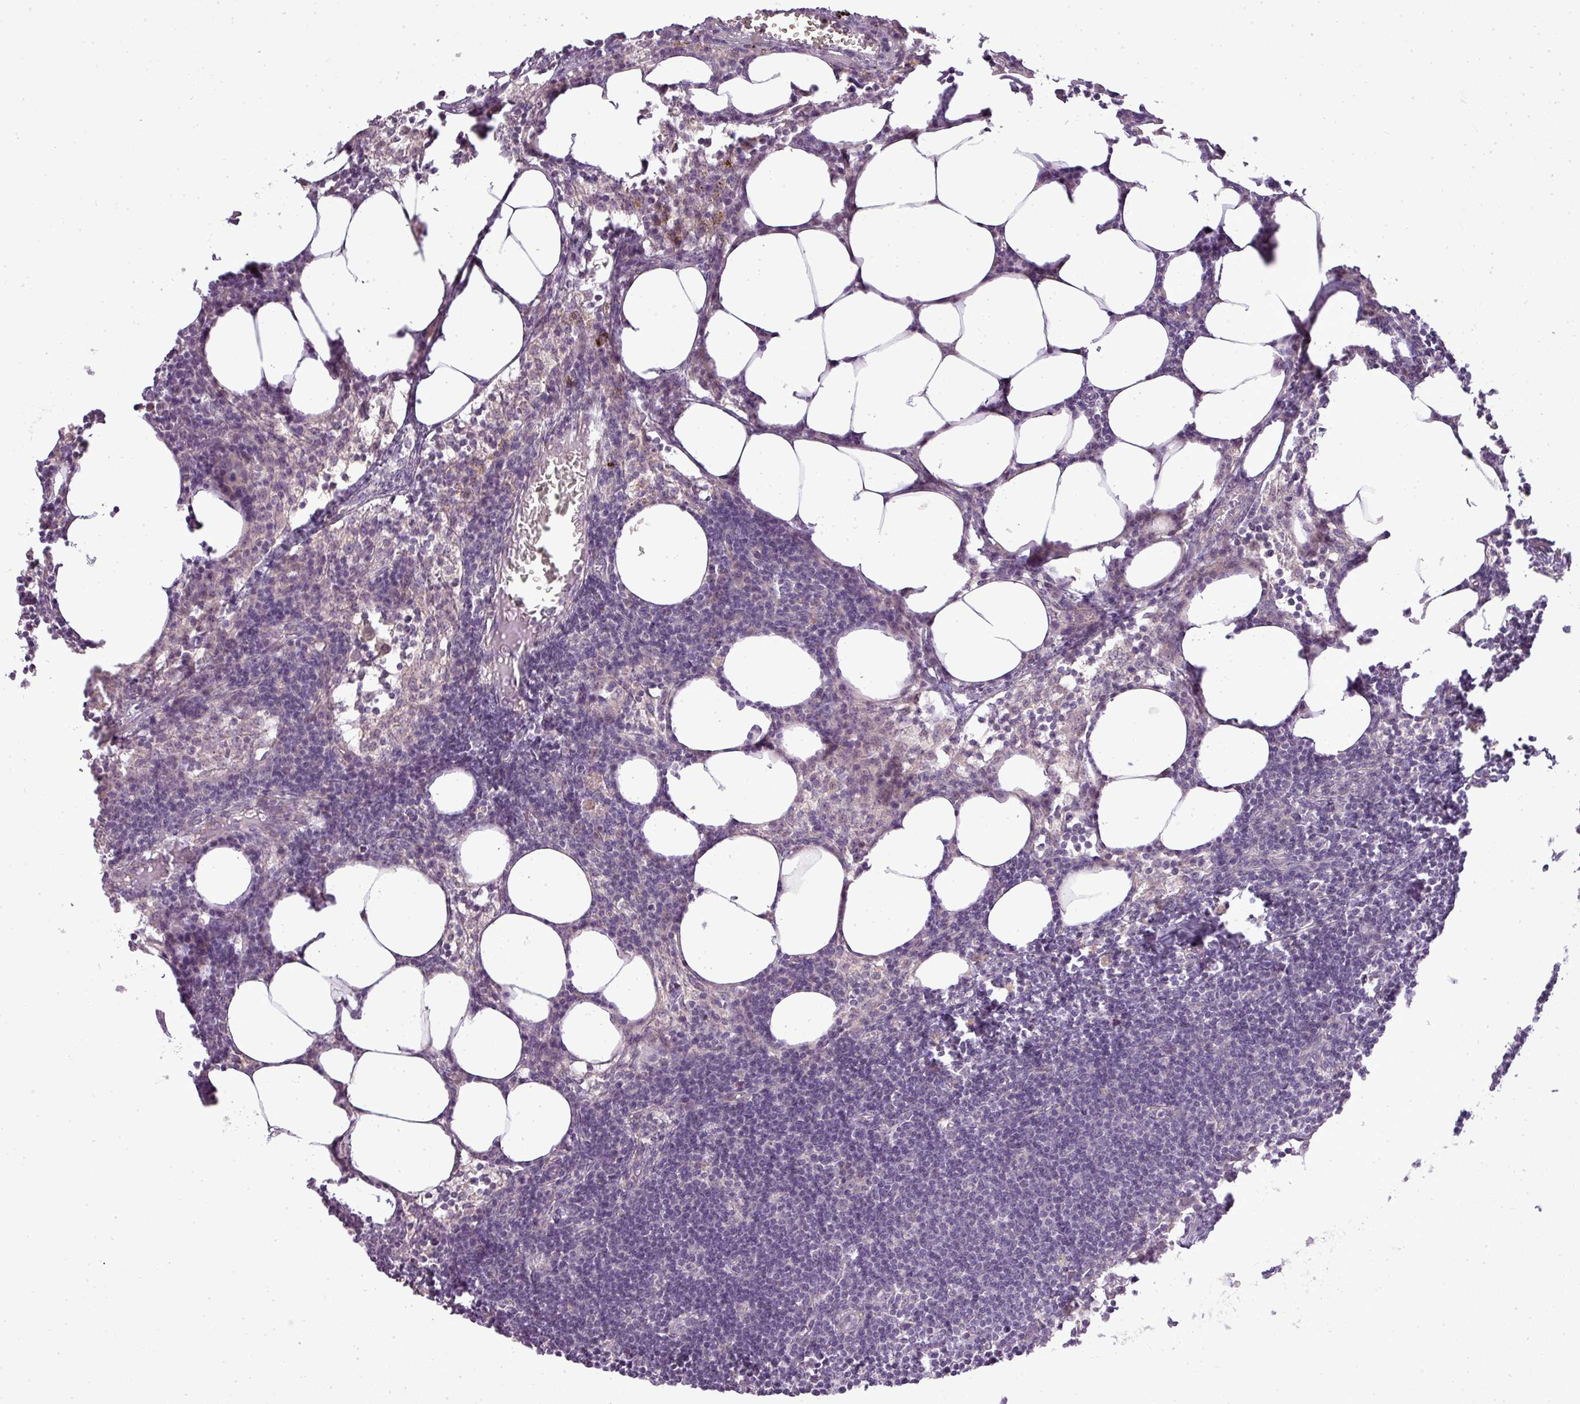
{"staining": {"intensity": "negative", "quantity": "none", "location": "none"}, "tissue": "lymph node", "cell_type": "Germinal center cells", "image_type": "normal", "snomed": [{"axis": "morphology", "description": "Normal tissue, NOS"}, {"axis": "topography", "description": "Lymph node"}], "caption": "Immunohistochemistry histopathology image of unremarkable lymph node stained for a protein (brown), which displays no expression in germinal center cells. (DAB immunohistochemistry (IHC), high magnification).", "gene": "ZDHHC1", "patient": {"sex": "female", "age": 30}}